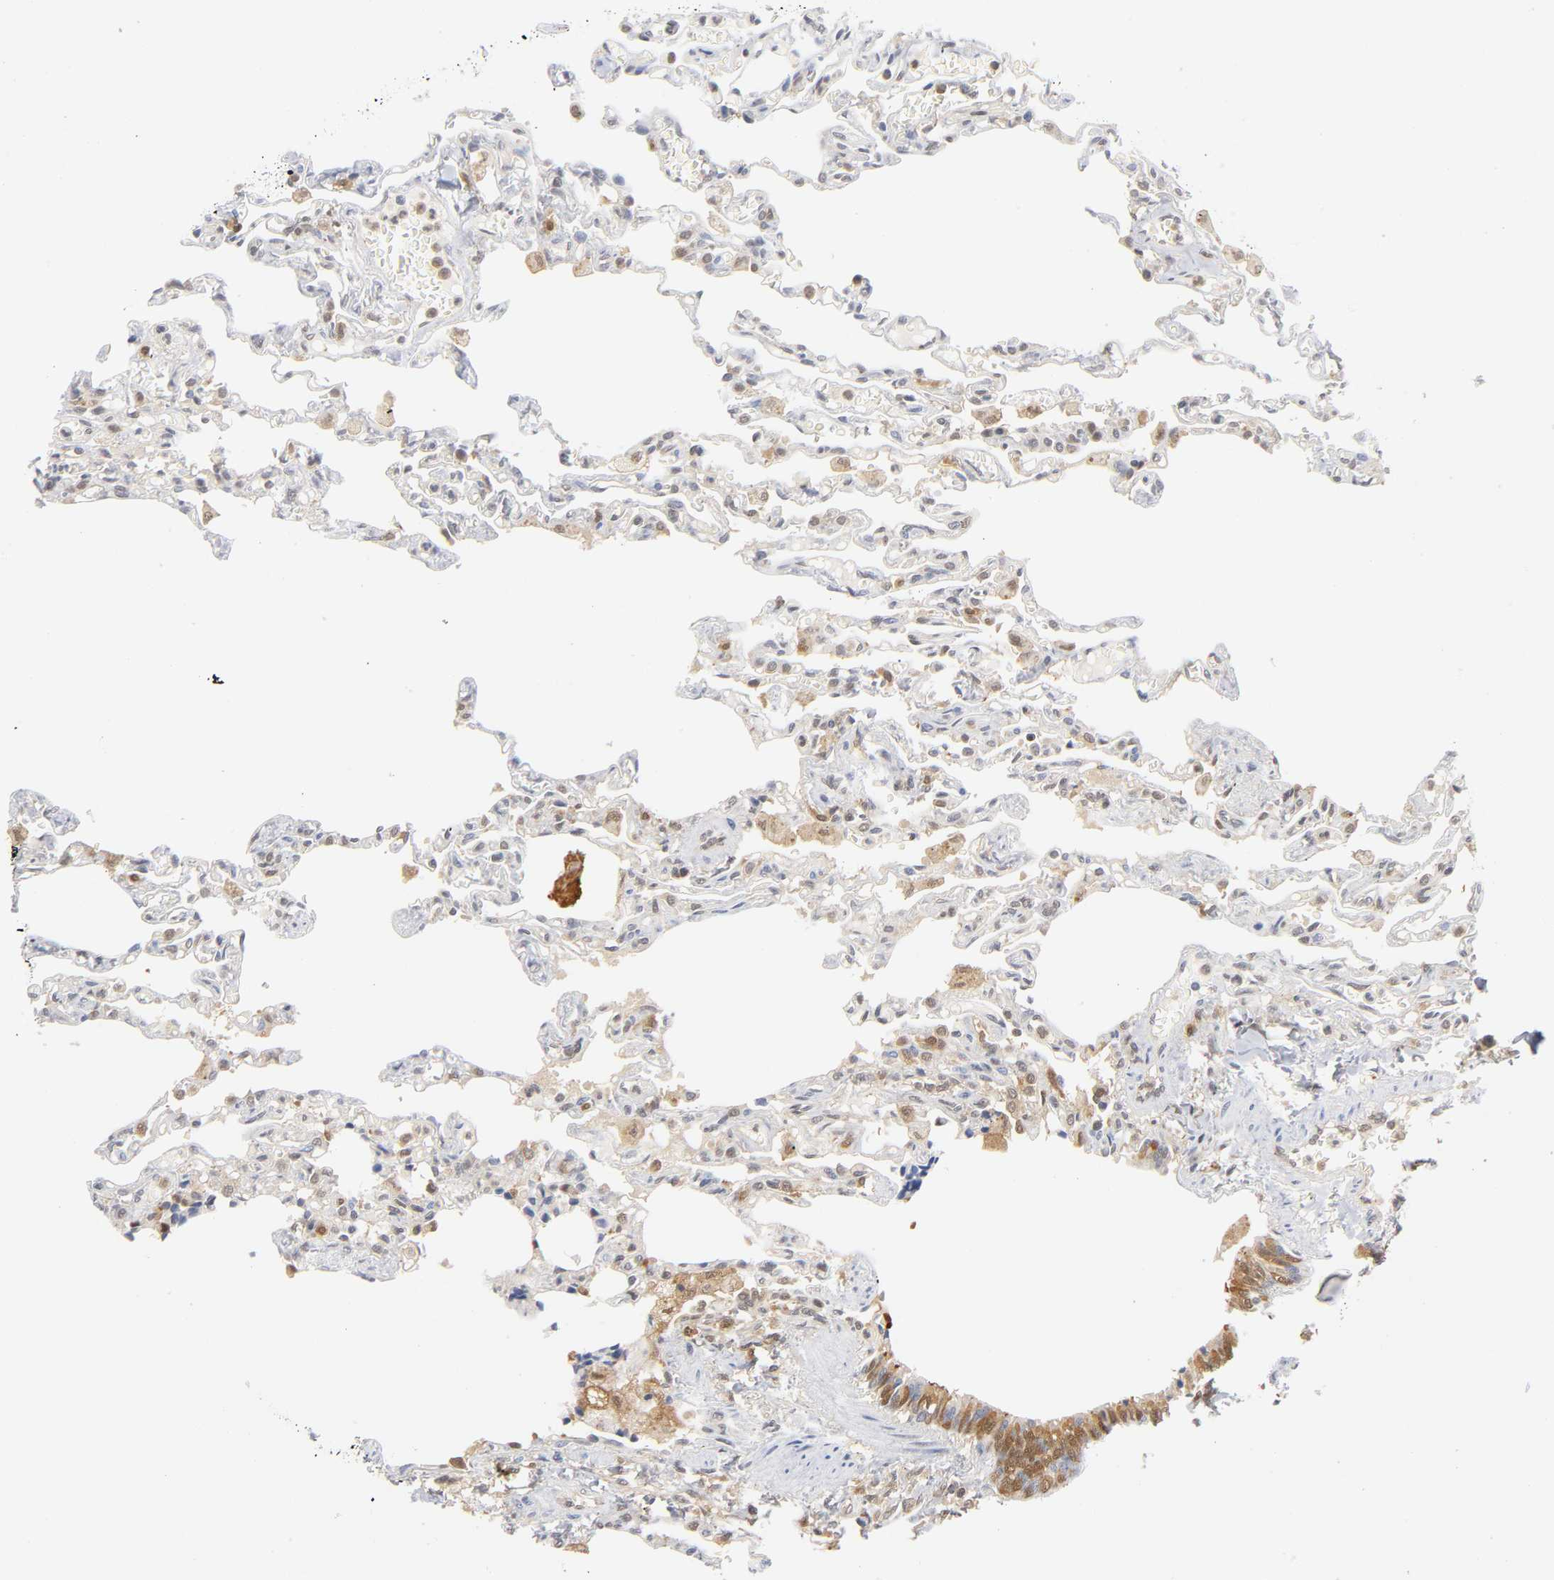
{"staining": {"intensity": "moderate", "quantity": "25%-75%", "location": "cytoplasmic/membranous"}, "tissue": "lung", "cell_type": "Alveolar cells", "image_type": "normal", "snomed": [{"axis": "morphology", "description": "Normal tissue, NOS"}, {"axis": "topography", "description": "Lung"}], "caption": "Alveolar cells display medium levels of moderate cytoplasmic/membranous expression in about 25%-75% of cells in normal human lung. Ihc stains the protein in brown and the nuclei are stained blue.", "gene": "DFFB", "patient": {"sex": "male", "age": 21}}